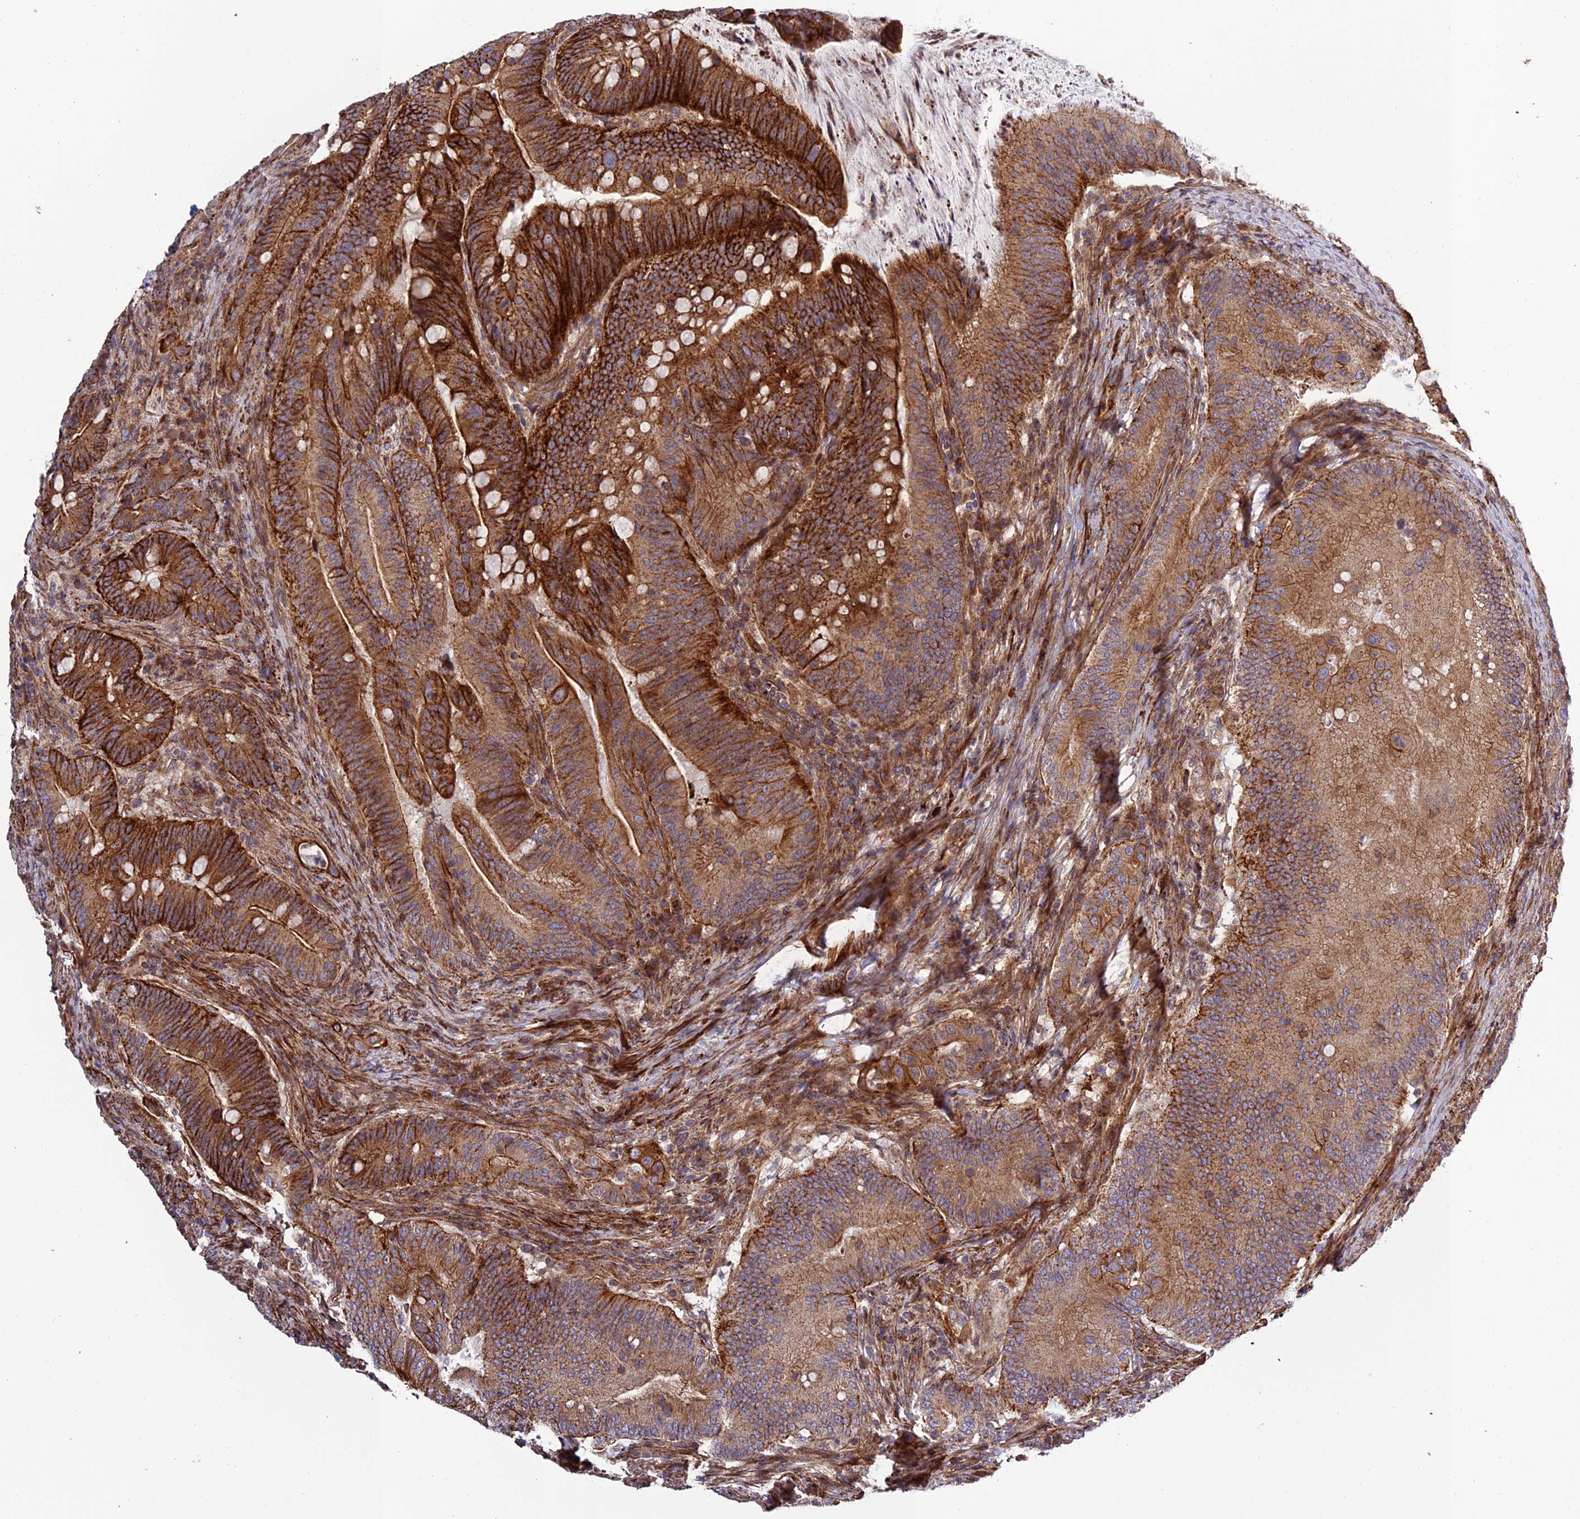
{"staining": {"intensity": "strong", "quantity": ">75%", "location": "cytoplasmic/membranous"}, "tissue": "colorectal cancer", "cell_type": "Tumor cells", "image_type": "cancer", "snomed": [{"axis": "morphology", "description": "Adenocarcinoma, NOS"}, {"axis": "topography", "description": "Colon"}], "caption": "About >75% of tumor cells in human colorectal cancer display strong cytoplasmic/membranous protein expression as visualized by brown immunohistochemical staining.", "gene": "TNIP3", "patient": {"sex": "female", "age": 66}}